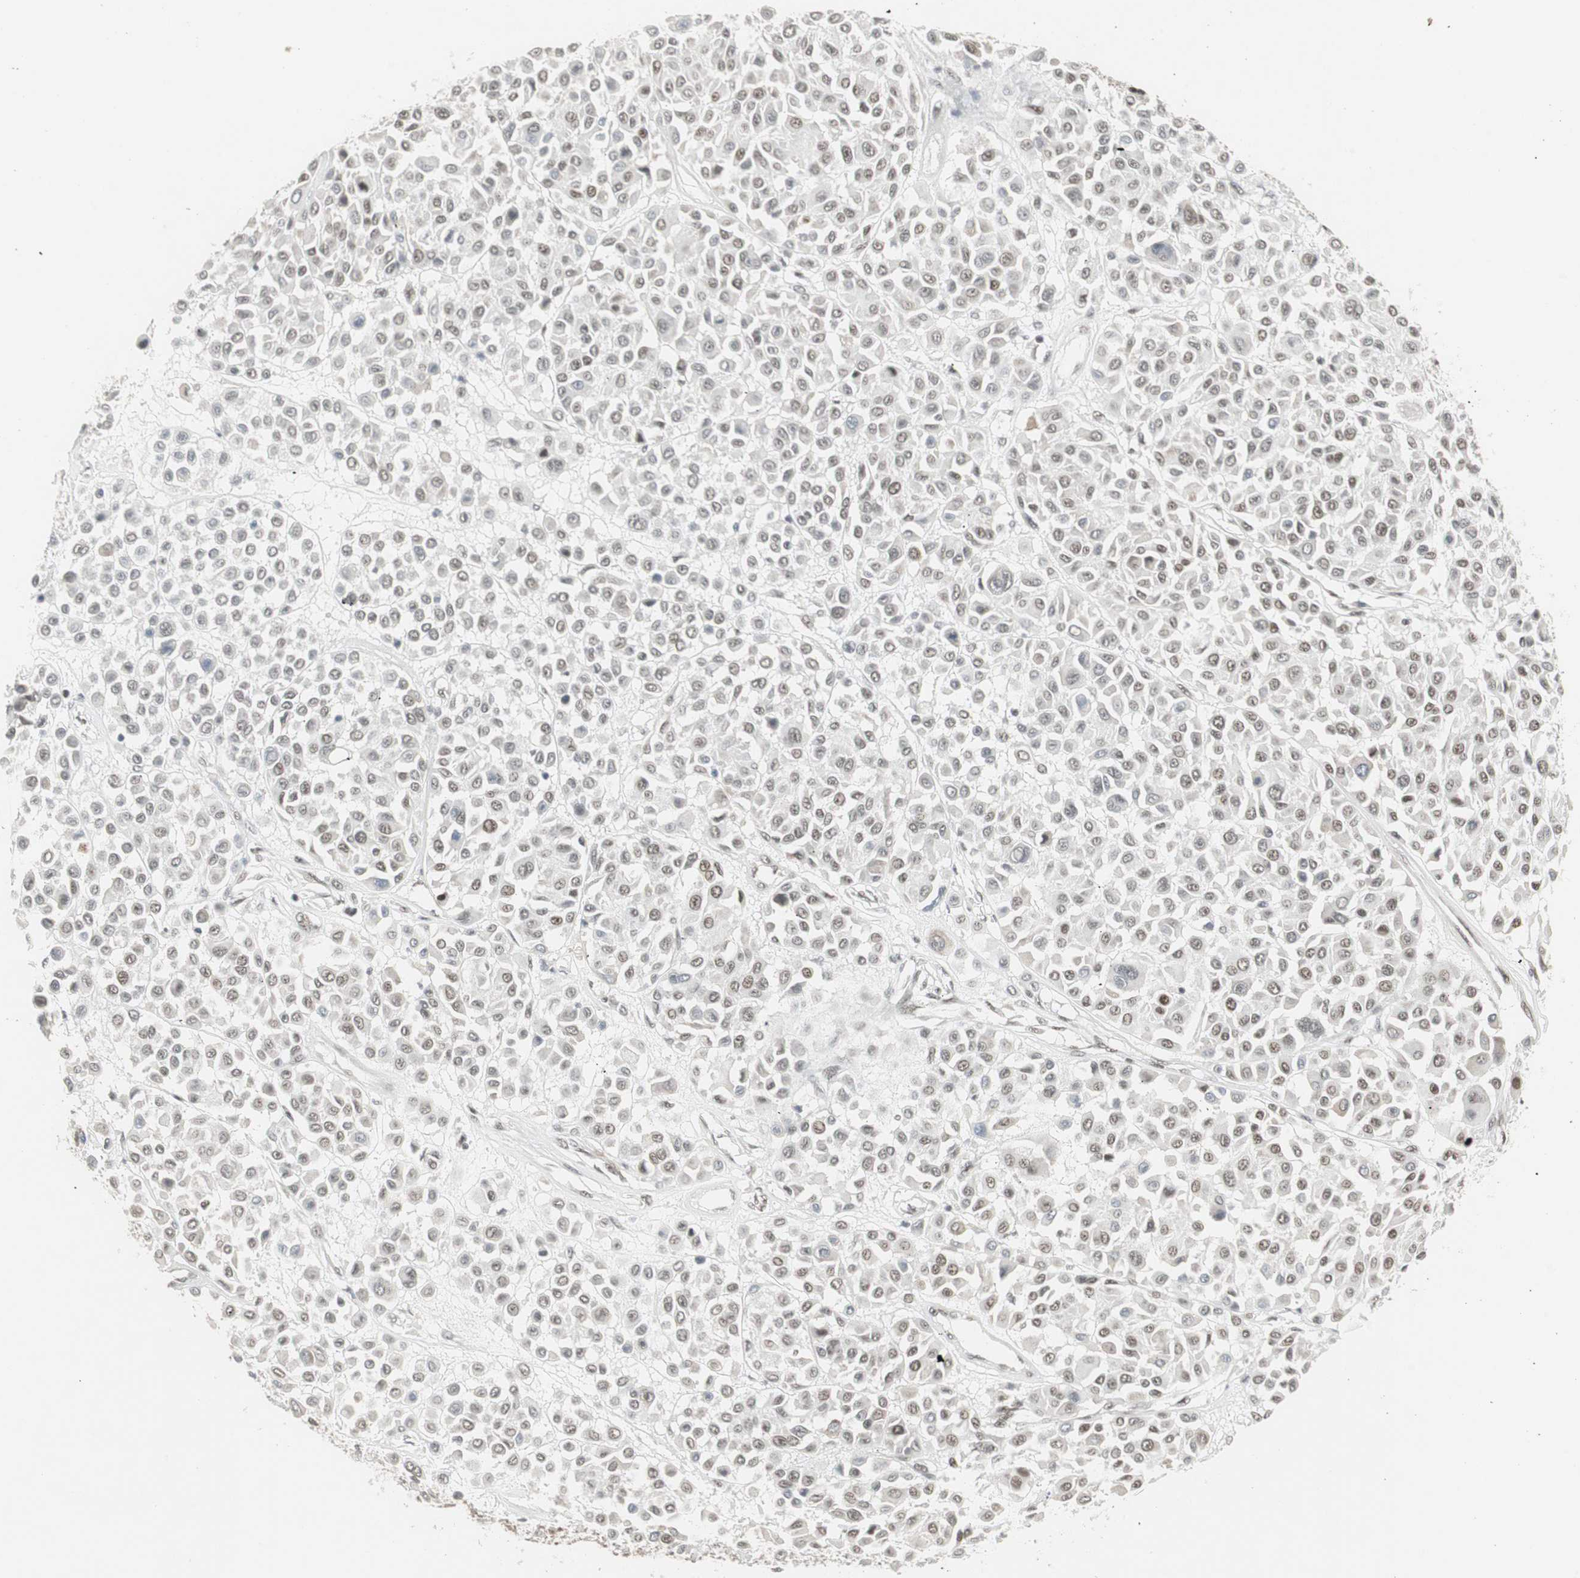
{"staining": {"intensity": "weak", "quantity": "25%-75%", "location": "nuclear"}, "tissue": "melanoma", "cell_type": "Tumor cells", "image_type": "cancer", "snomed": [{"axis": "morphology", "description": "Malignant melanoma, Metastatic site"}, {"axis": "topography", "description": "Soft tissue"}], "caption": "Human melanoma stained for a protein (brown) demonstrates weak nuclear positive positivity in about 25%-75% of tumor cells.", "gene": "RTF1", "patient": {"sex": "male", "age": 41}}